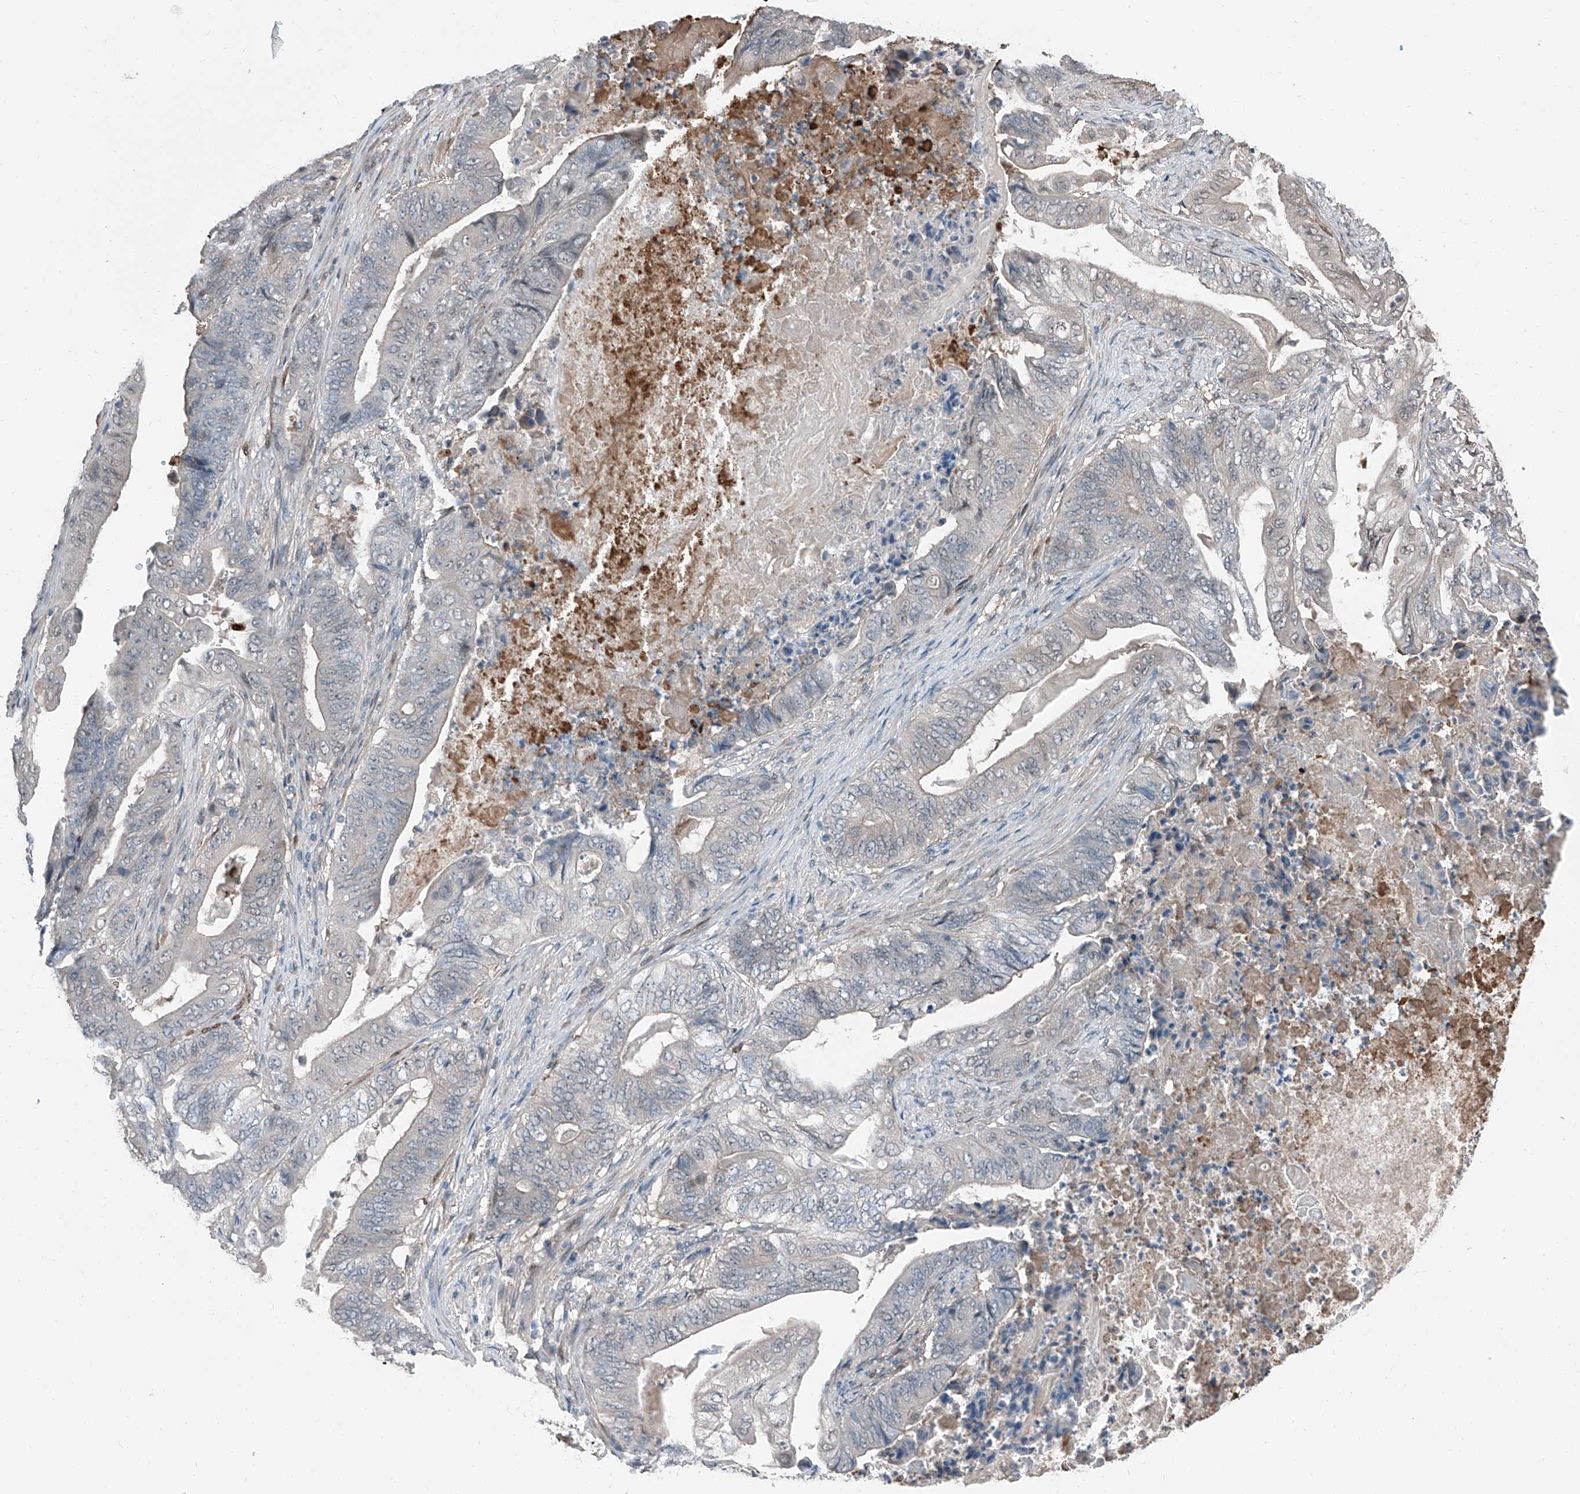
{"staining": {"intensity": "weak", "quantity": "<25%", "location": "cytoplasmic/membranous"}, "tissue": "stomach cancer", "cell_type": "Tumor cells", "image_type": "cancer", "snomed": [{"axis": "morphology", "description": "Adenocarcinoma, NOS"}, {"axis": "topography", "description": "Stomach"}], "caption": "Photomicrograph shows no protein expression in tumor cells of stomach cancer (adenocarcinoma) tissue. (DAB (3,3'-diaminobenzidine) IHC with hematoxylin counter stain).", "gene": "HSPA6", "patient": {"sex": "female", "age": 73}}